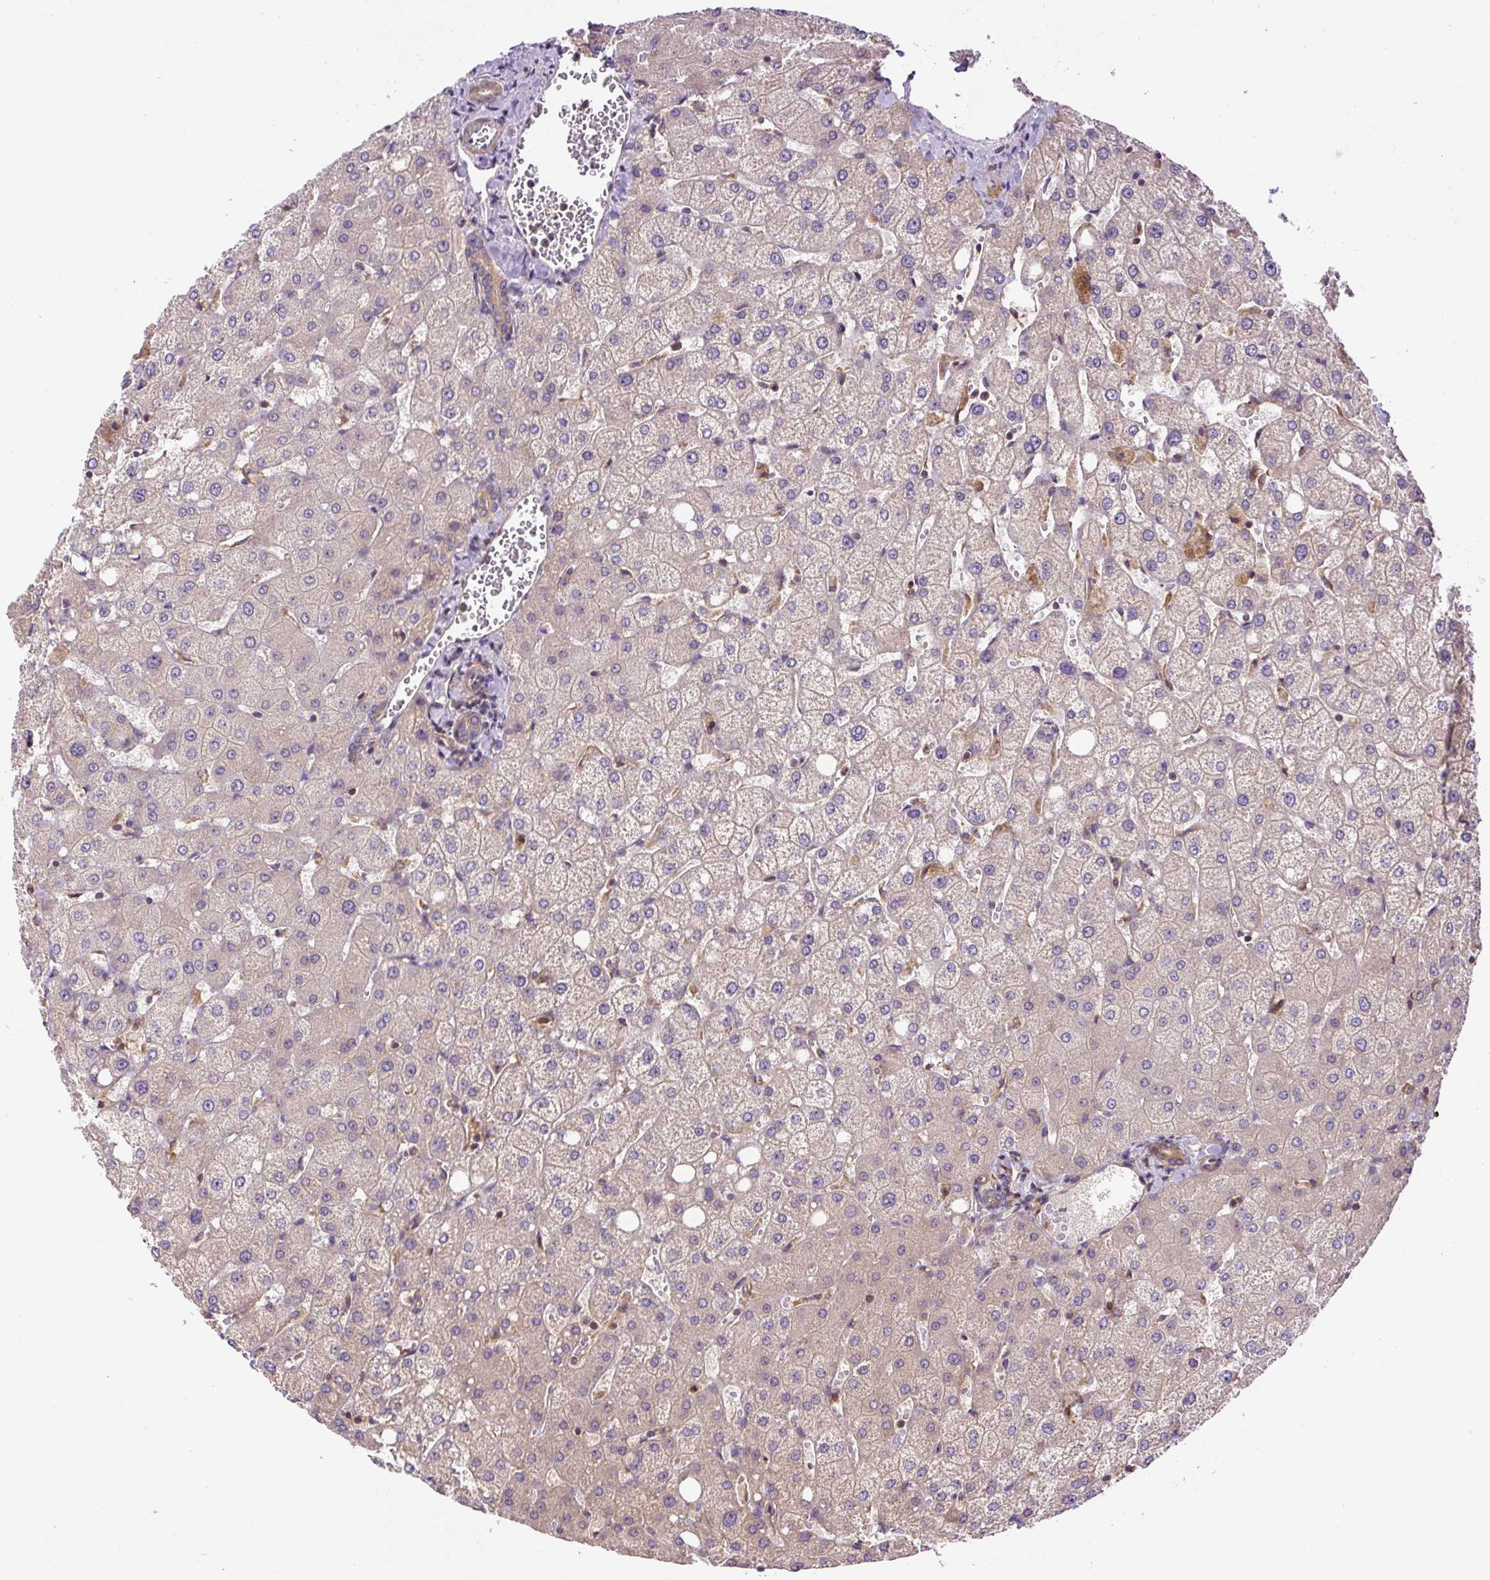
{"staining": {"intensity": "weak", "quantity": "25%-75%", "location": "cytoplasmic/membranous"}, "tissue": "liver", "cell_type": "Cholangiocytes", "image_type": "normal", "snomed": [{"axis": "morphology", "description": "Normal tissue, NOS"}, {"axis": "topography", "description": "Liver"}], "caption": "Liver was stained to show a protein in brown. There is low levels of weak cytoplasmic/membranous expression in approximately 25%-75% of cholangiocytes. Using DAB (brown) and hematoxylin (blue) stains, captured at high magnification using brightfield microscopy.", "gene": "CCDC28A", "patient": {"sex": "female", "age": 54}}